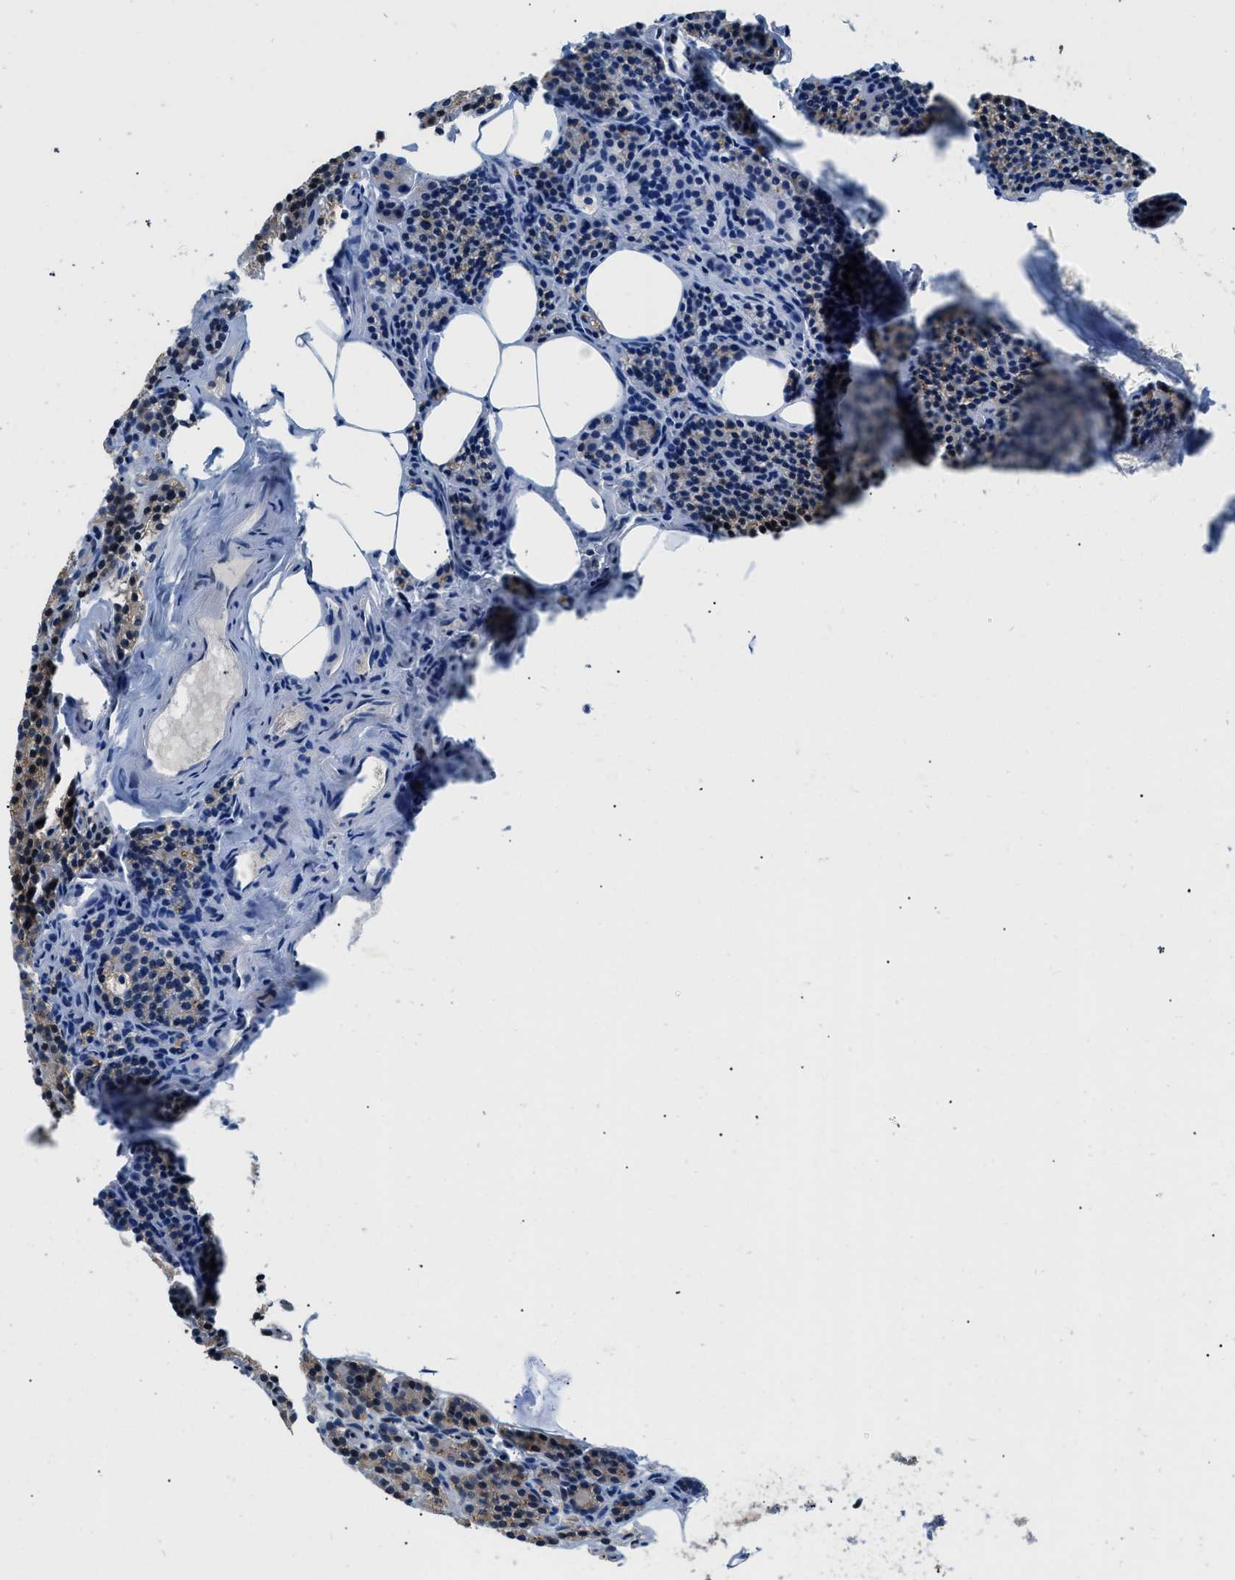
{"staining": {"intensity": "strong", "quantity": ">75%", "location": "nuclear"}, "tissue": "parathyroid gland", "cell_type": "Glandular cells", "image_type": "normal", "snomed": [{"axis": "morphology", "description": "Normal tissue, NOS"}, {"axis": "morphology", "description": "Adenoma, NOS"}, {"axis": "topography", "description": "Parathyroid gland"}], "caption": "Parathyroid gland was stained to show a protein in brown. There is high levels of strong nuclear expression in approximately >75% of glandular cells. Using DAB (brown) and hematoxylin (blue) stains, captured at high magnification using brightfield microscopy.", "gene": "KDM3B", "patient": {"sex": "female", "age": 74}}